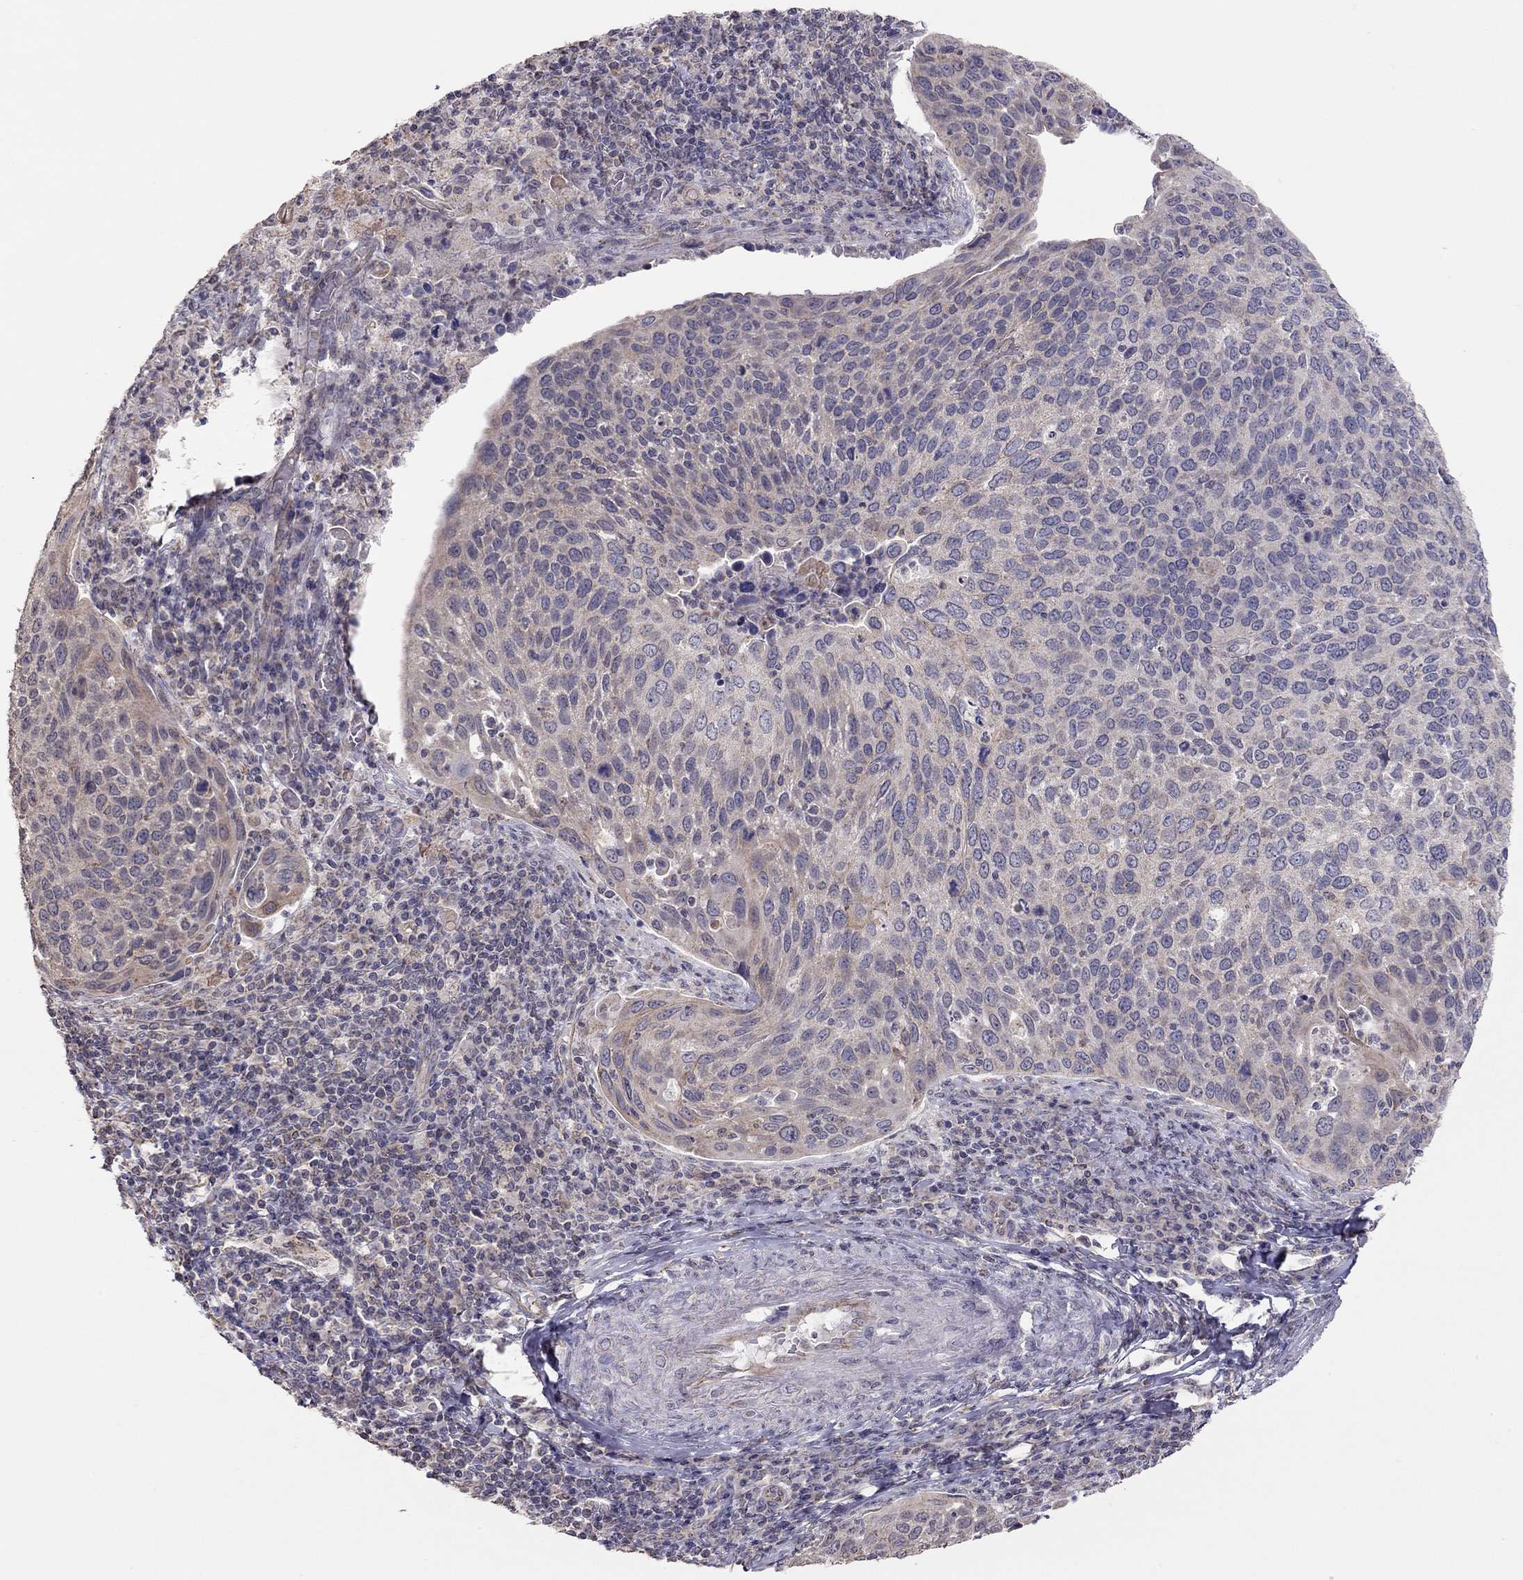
{"staining": {"intensity": "weak", "quantity": ">75%", "location": "cytoplasmic/membranous"}, "tissue": "cervical cancer", "cell_type": "Tumor cells", "image_type": "cancer", "snomed": [{"axis": "morphology", "description": "Squamous cell carcinoma, NOS"}, {"axis": "topography", "description": "Cervix"}], "caption": "Weak cytoplasmic/membranous positivity for a protein is present in approximately >75% of tumor cells of cervical cancer using IHC.", "gene": "LRIT3", "patient": {"sex": "female", "age": 54}}